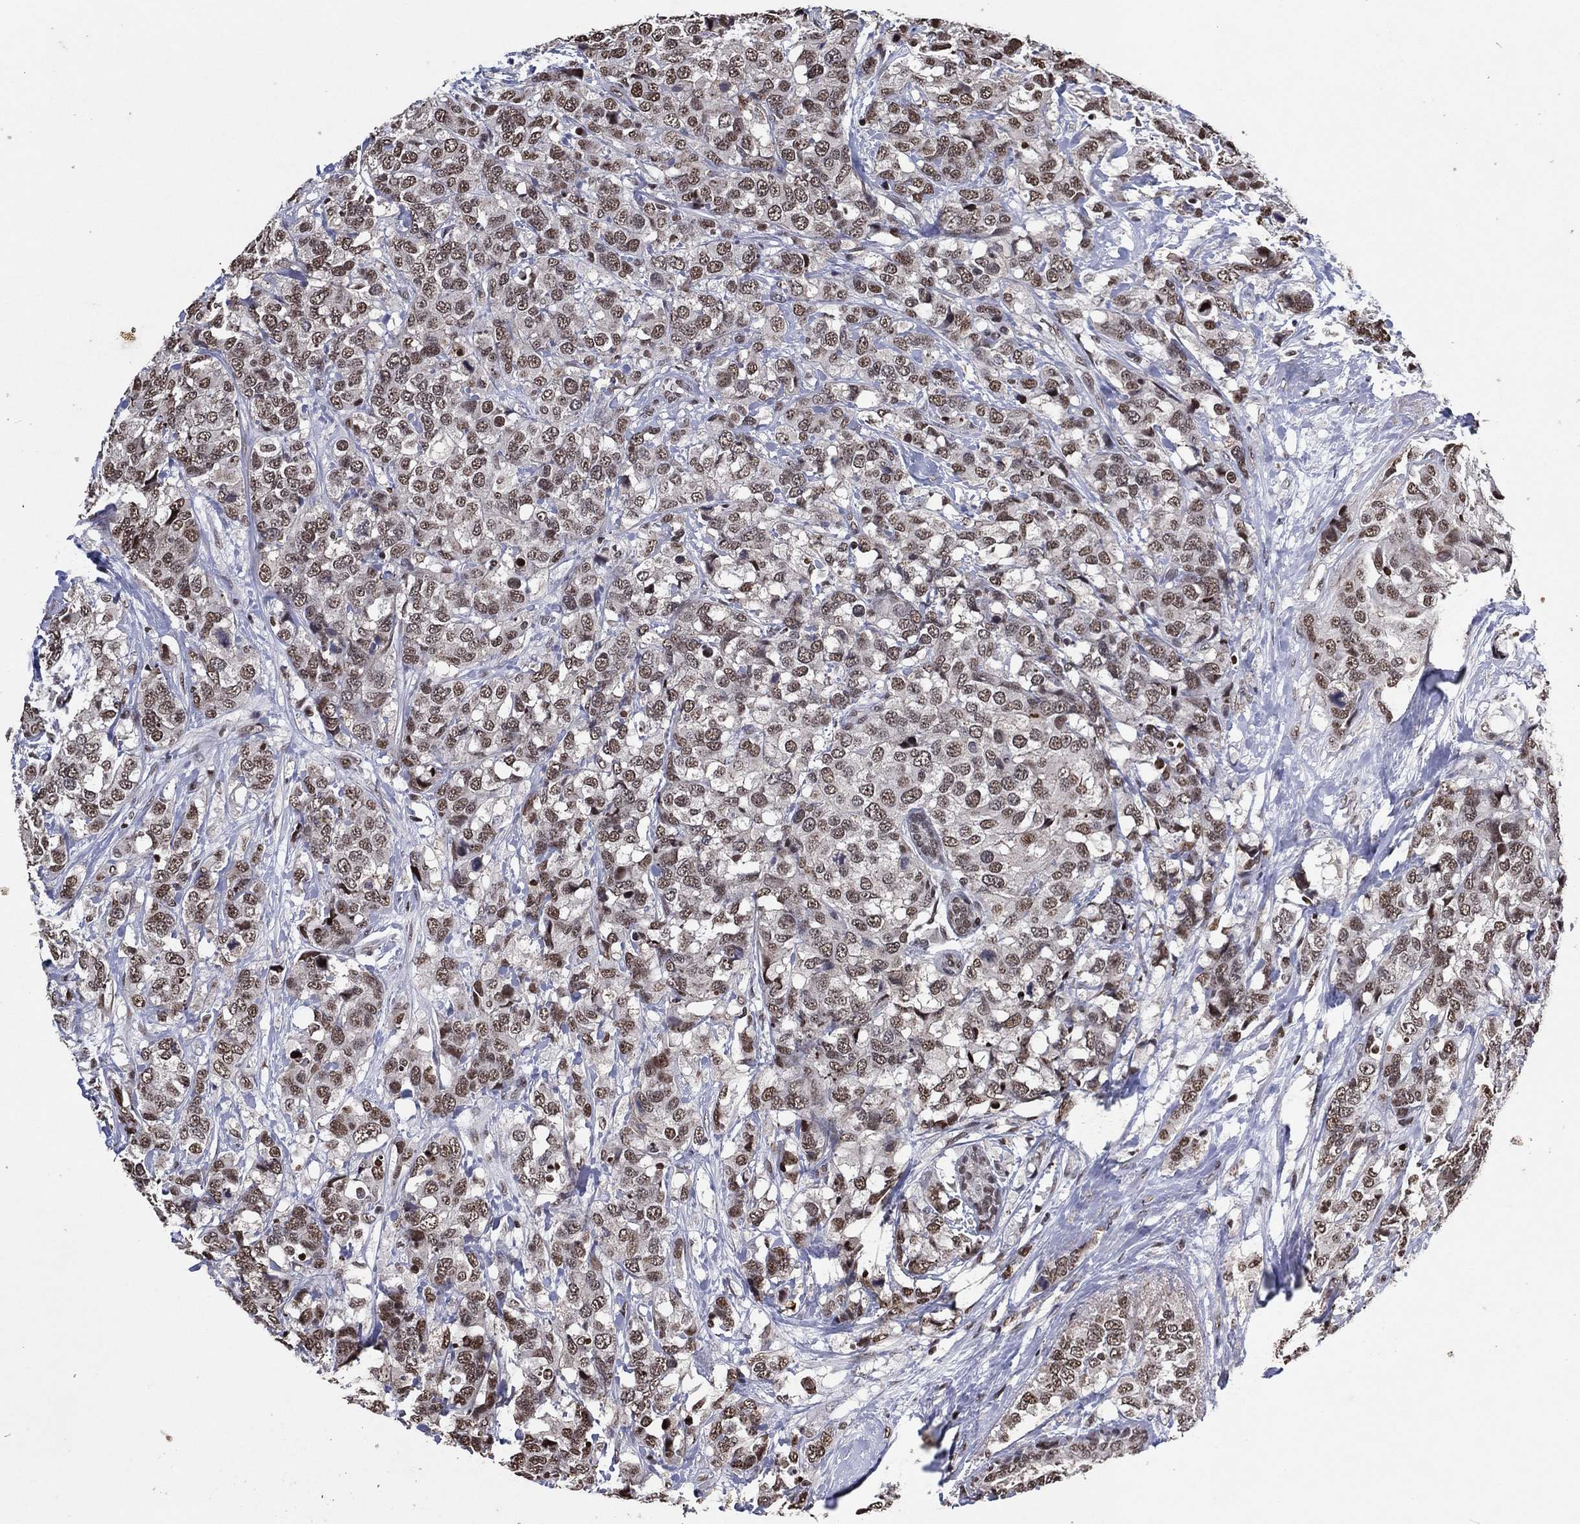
{"staining": {"intensity": "moderate", "quantity": "25%-75%", "location": "cytoplasmic/membranous,nuclear"}, "tissue": "breast cancer", "cell_type": "Tumor cells", "image_type": "cancer", "snomed": [{"axis": "morphology", "description": "Lobular carcinoma"}, {"axis": "topography", "description": "Breast"}], "caption": "Approximately 25%-75% of tumor cells in human lobular carcinoma (breast) reveal moderate cytoplasmic/membranous and nuclear protein positivity as visualized by brown immunohistochemical staining.", "gene": "ZBTB42", "patient": {"sex": "female", "age": 59}}